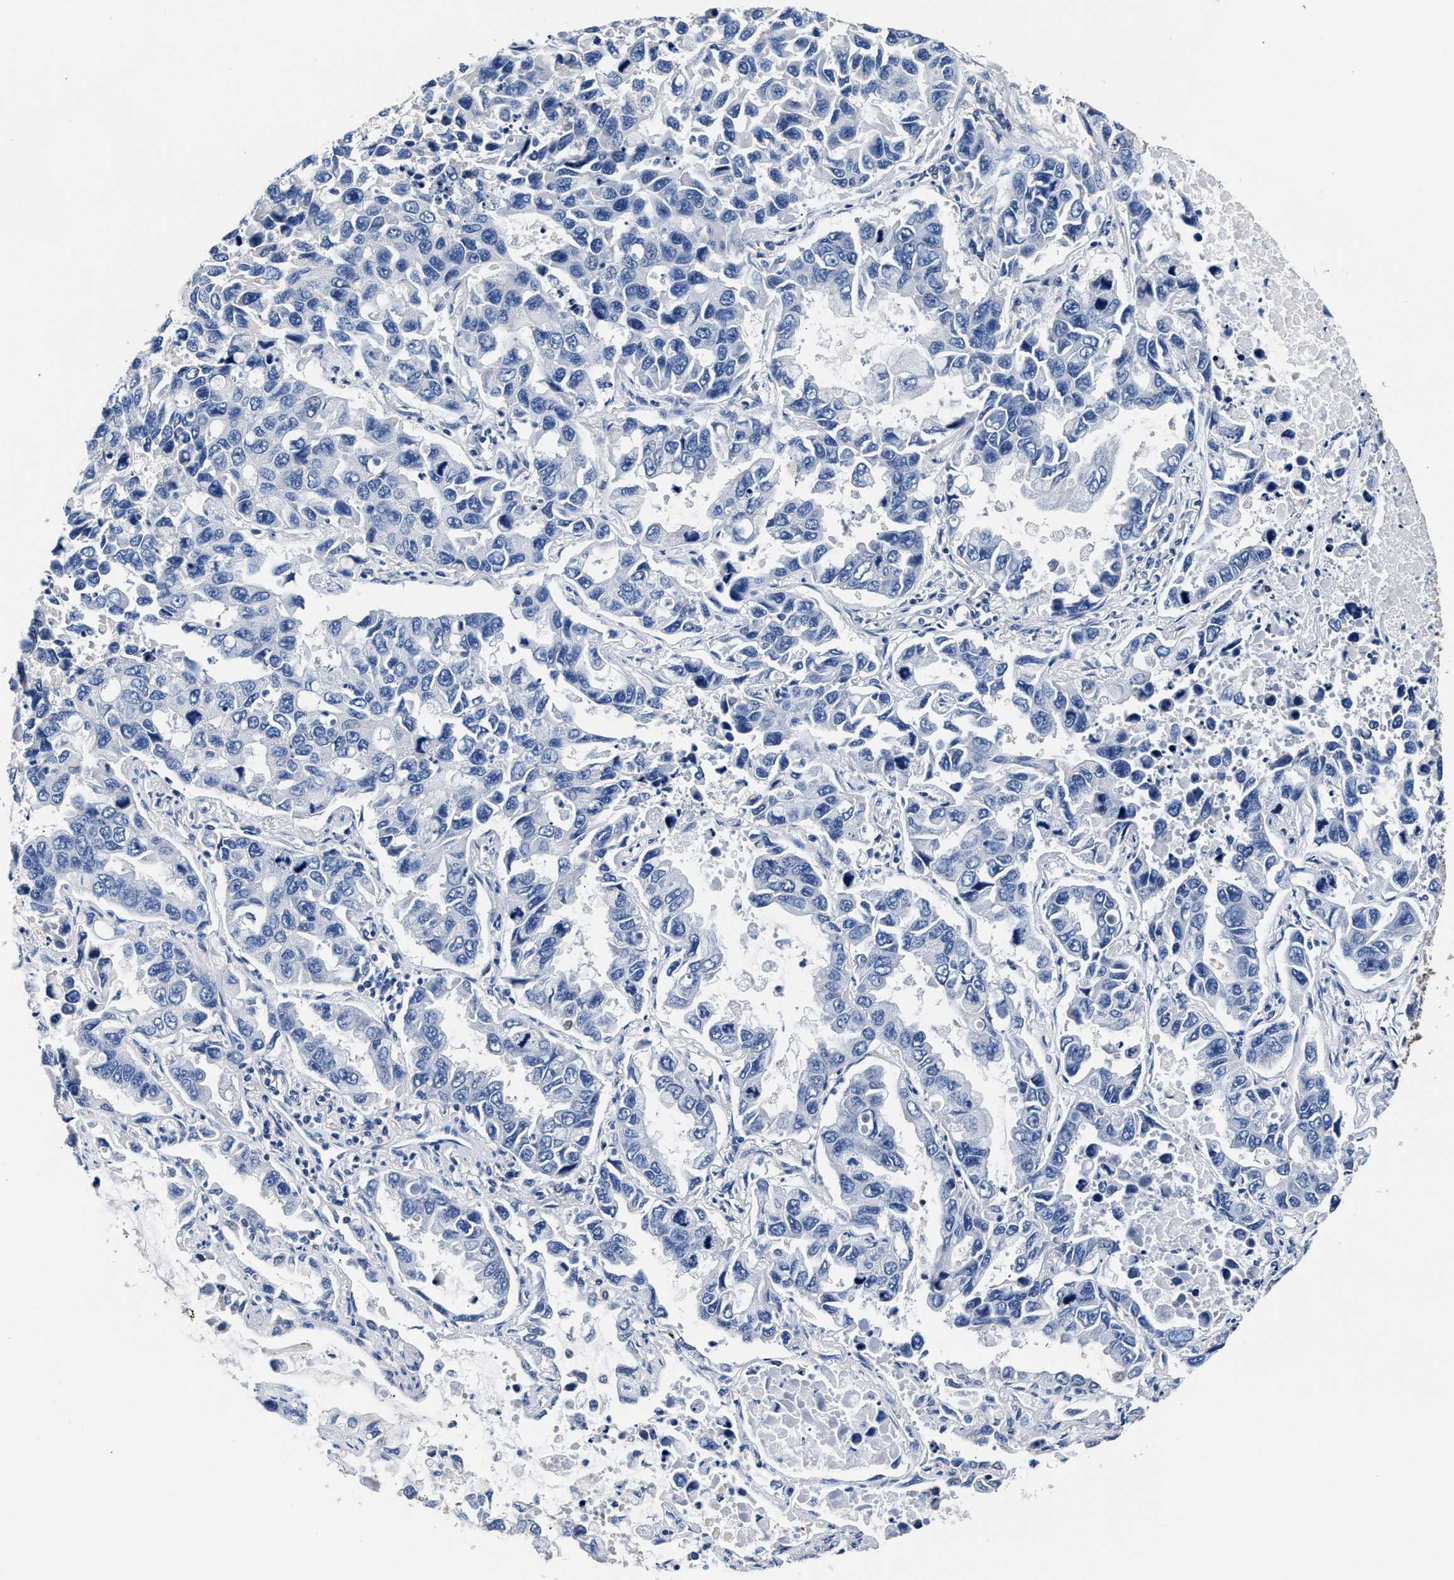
{"staining": {"intensity": "negative", "quantity": "none", "location": "none"}, "tissue": "lung cancer", "cell_type": "Tumor cells", "image_type": "cancer", "snomed": [{"axis": "morphology", "description": "Adenocarcinoma, NOS"}, {"axis": "topography", "description": "Lung"}], "caption": "High magnification brightfield microscopy of lung cancer (adenocarcinoma) stained with DAB (3,3'-diaminobenzidine) (brown) and counterstained with hematoxylin (blue): tumor cells show no significant expression. The staining is performed using DAB (3,3'-diaminobenzidine) brown chromogen with nuclei counter-stained in using hematoxylin.", "gene": "GSTM1", "patient": {"sex": "male", "age": 64}}